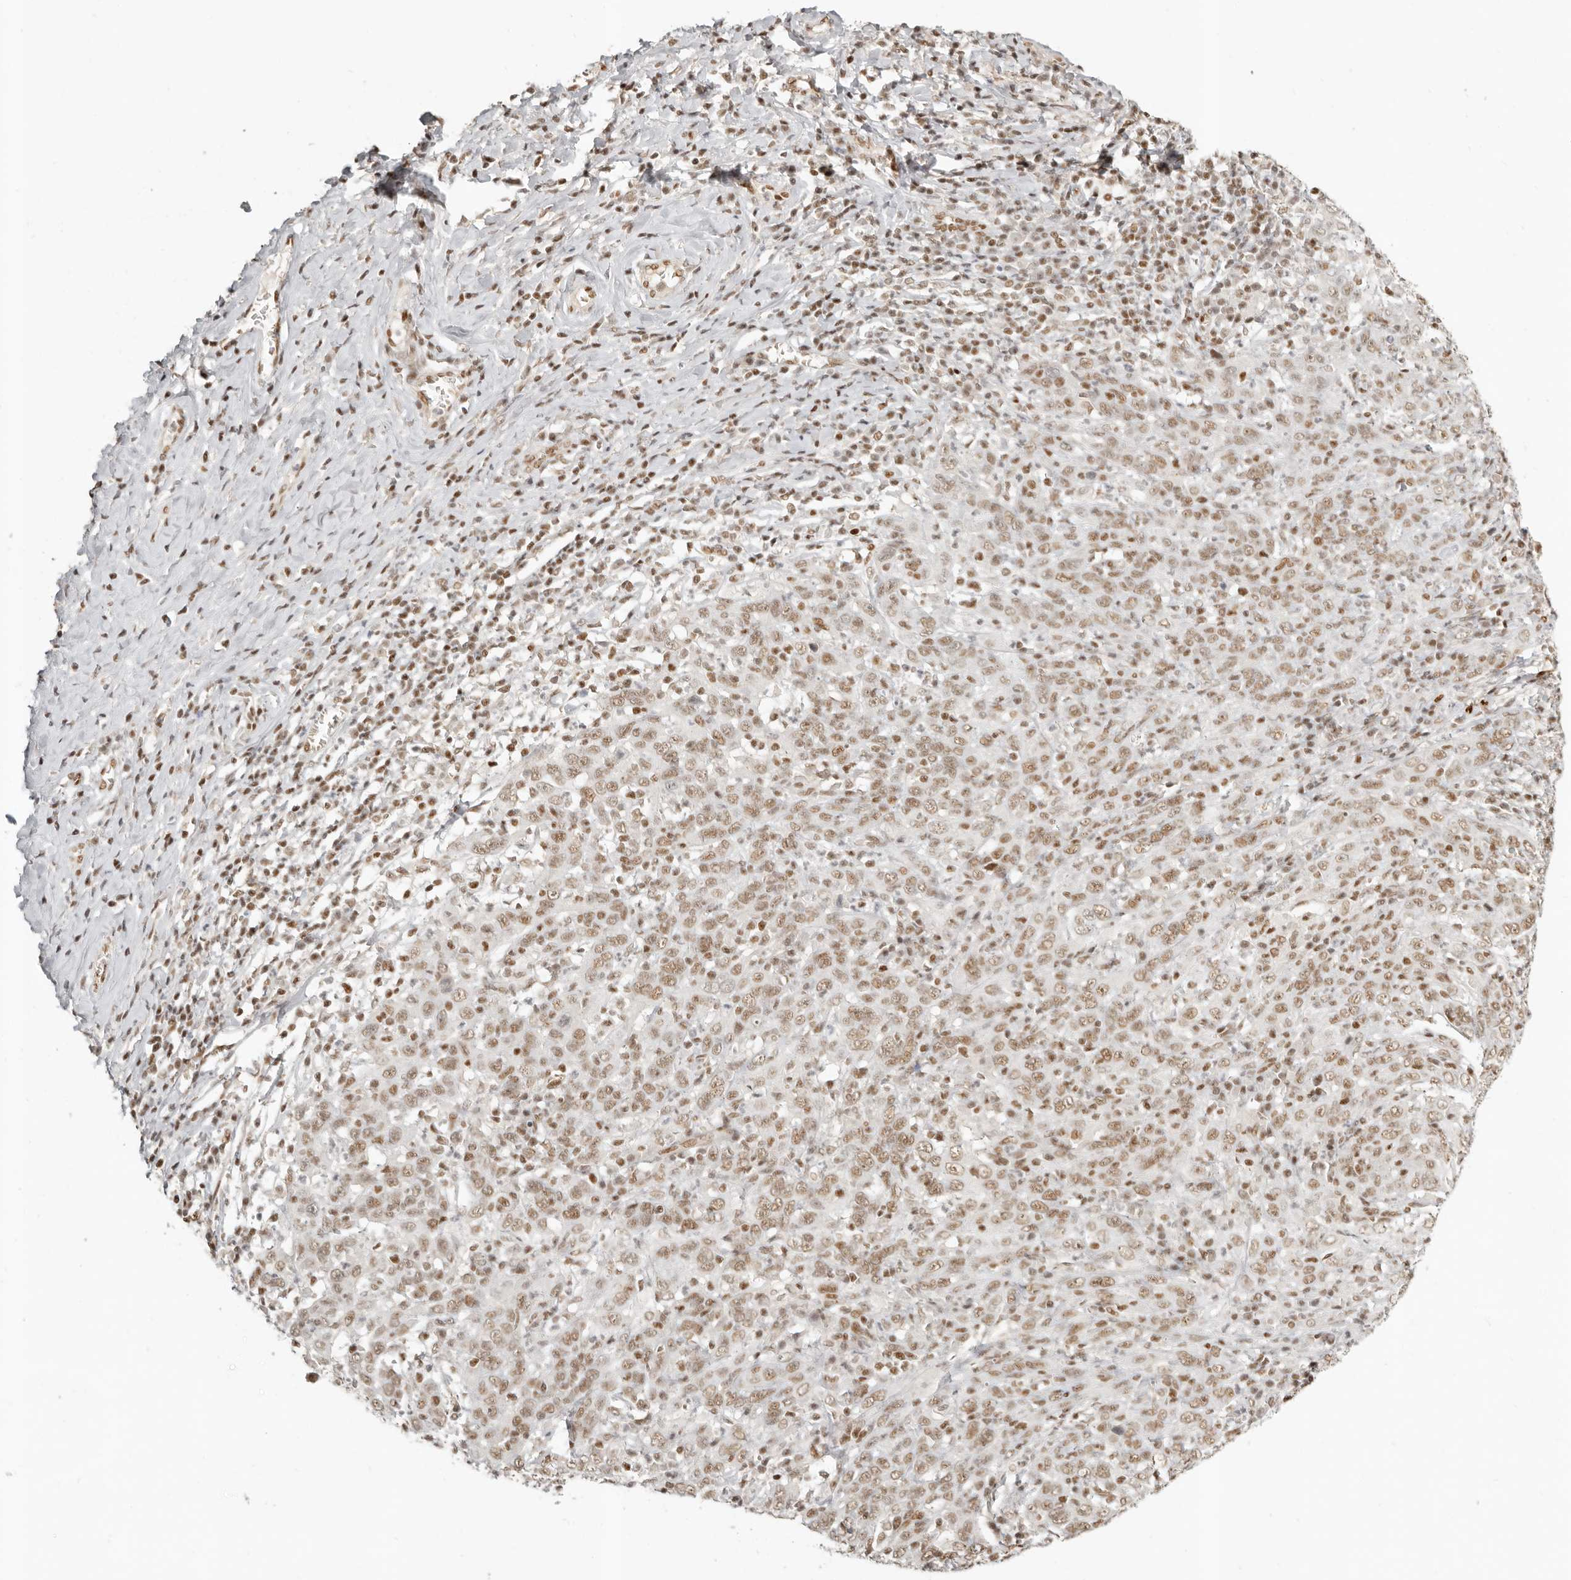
{"staining": {"intensity": "moderate", "quantity": ">75%", "location": "nuclear"}, "tissue": "cervical cancer", "cell_type": "Tumor cells", "image_type": "cancer", "snomed": [{"axis": "morphology", "description": "Squamous cell carcinoma, NOS"}, {"axis": "topography", "description": "Cervix"}], "caption": "Squamous cell carcinoma (cervical) stained for a protein reveals moderate nuclear positivity in tumor cells.", "gene": "GABPA", "patient": {"sex": "female", "age": 46}}